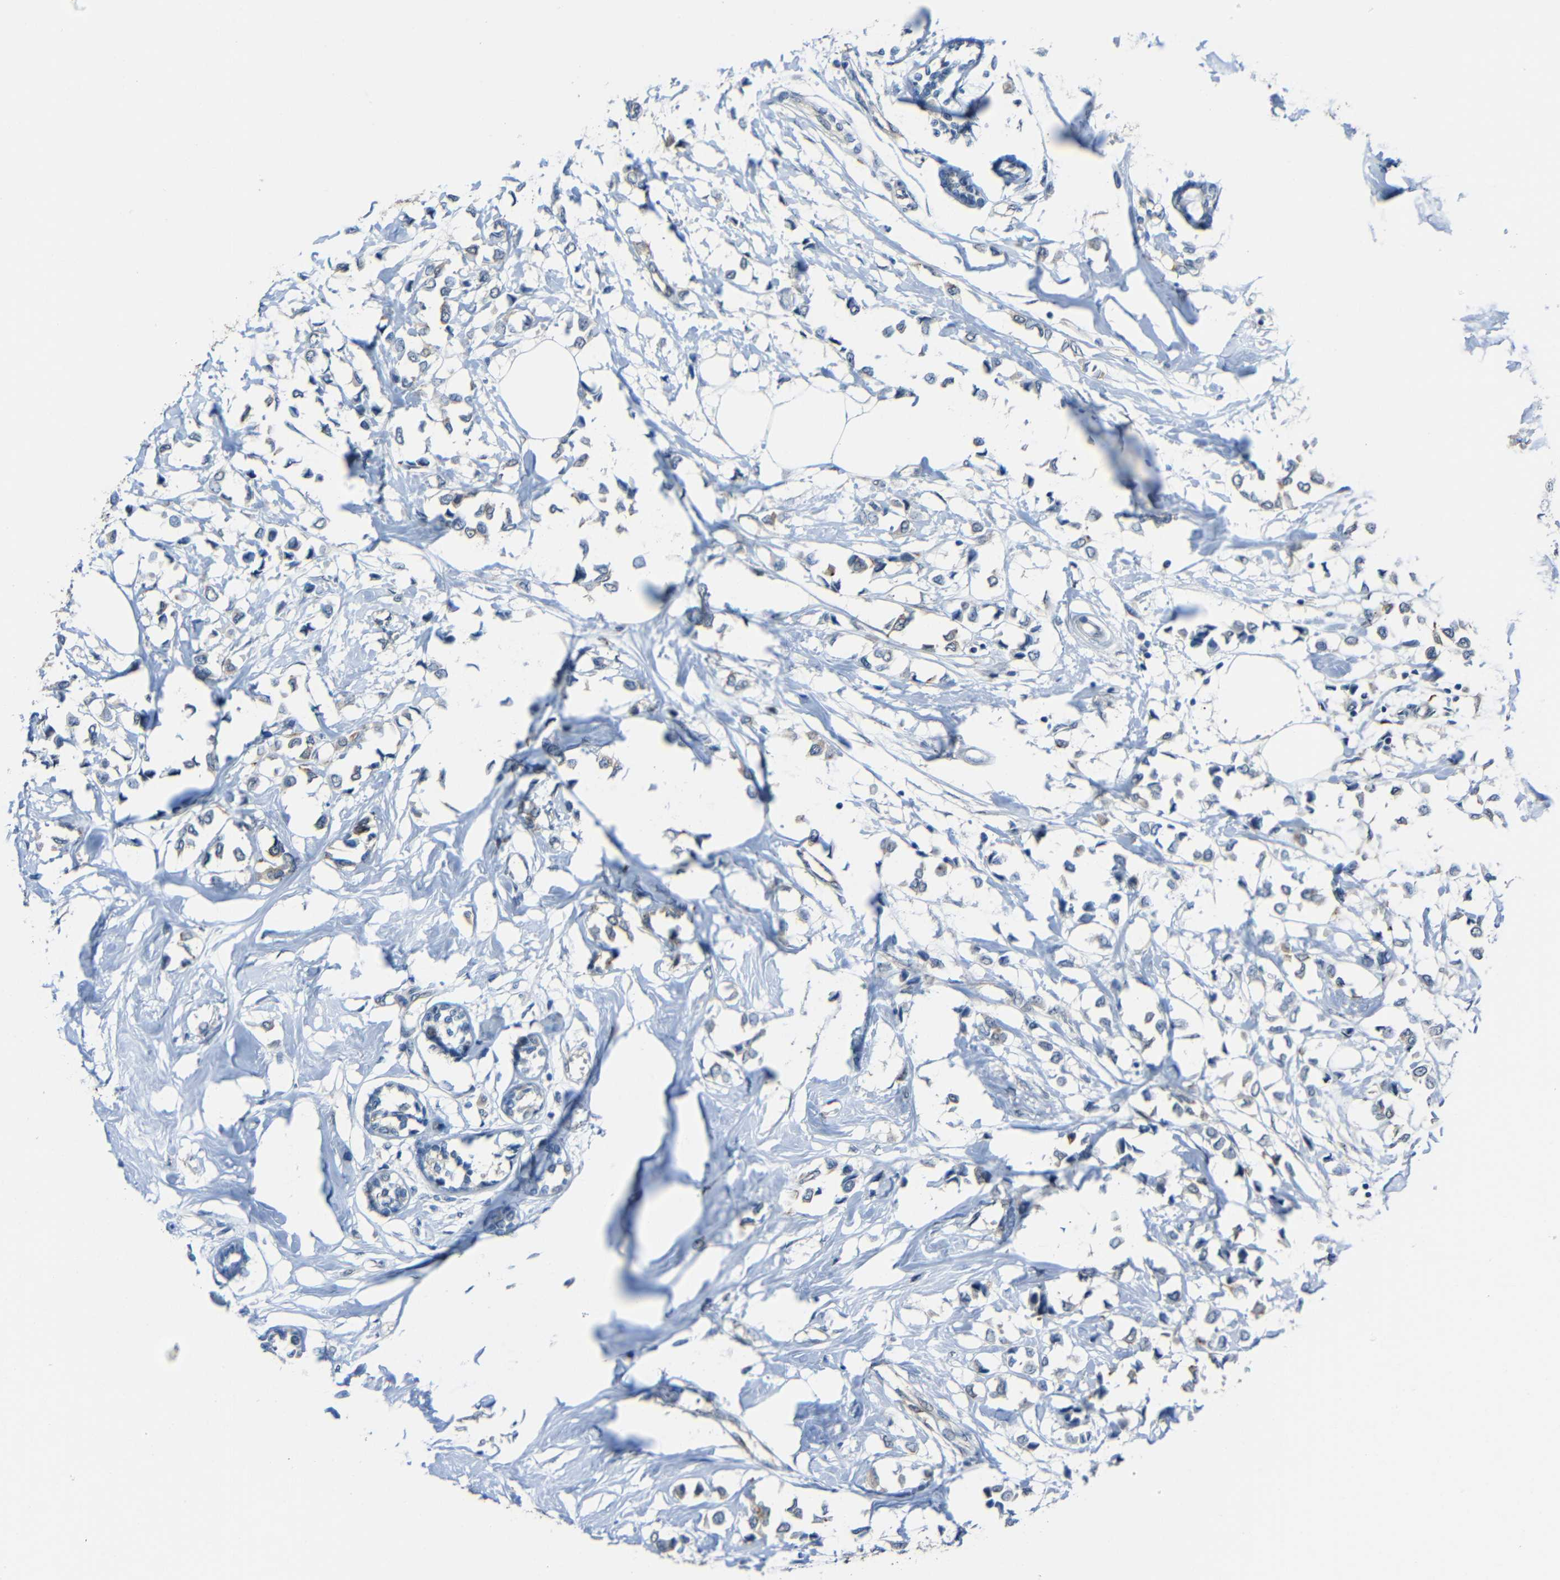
{"staining": {"intensity": "negative", "quantity": "none", "location": "none"}, "tissue": "breast cancer", "cell_type": "Tumor cells", "image_type": "cancer", "snomed": [{"axis": "morphology", "description": "Lobular carcinoma"}, {"axis": "topography", "description": "Breast"}], "caption": "High power microscopy histopathology image of an IHC micrograph of lobular carcinoma (breast), revealing no significant staining in tumor cells. The staining was performed using DAB (3,3'-diaminobenzidine) to visualize the protein expression in brown, while the nuclei were stained in blue with hematoxylin (Magnification: 20x).", "gene": "DNAJC5", "patient": {"sex": "female", "age": 51}}